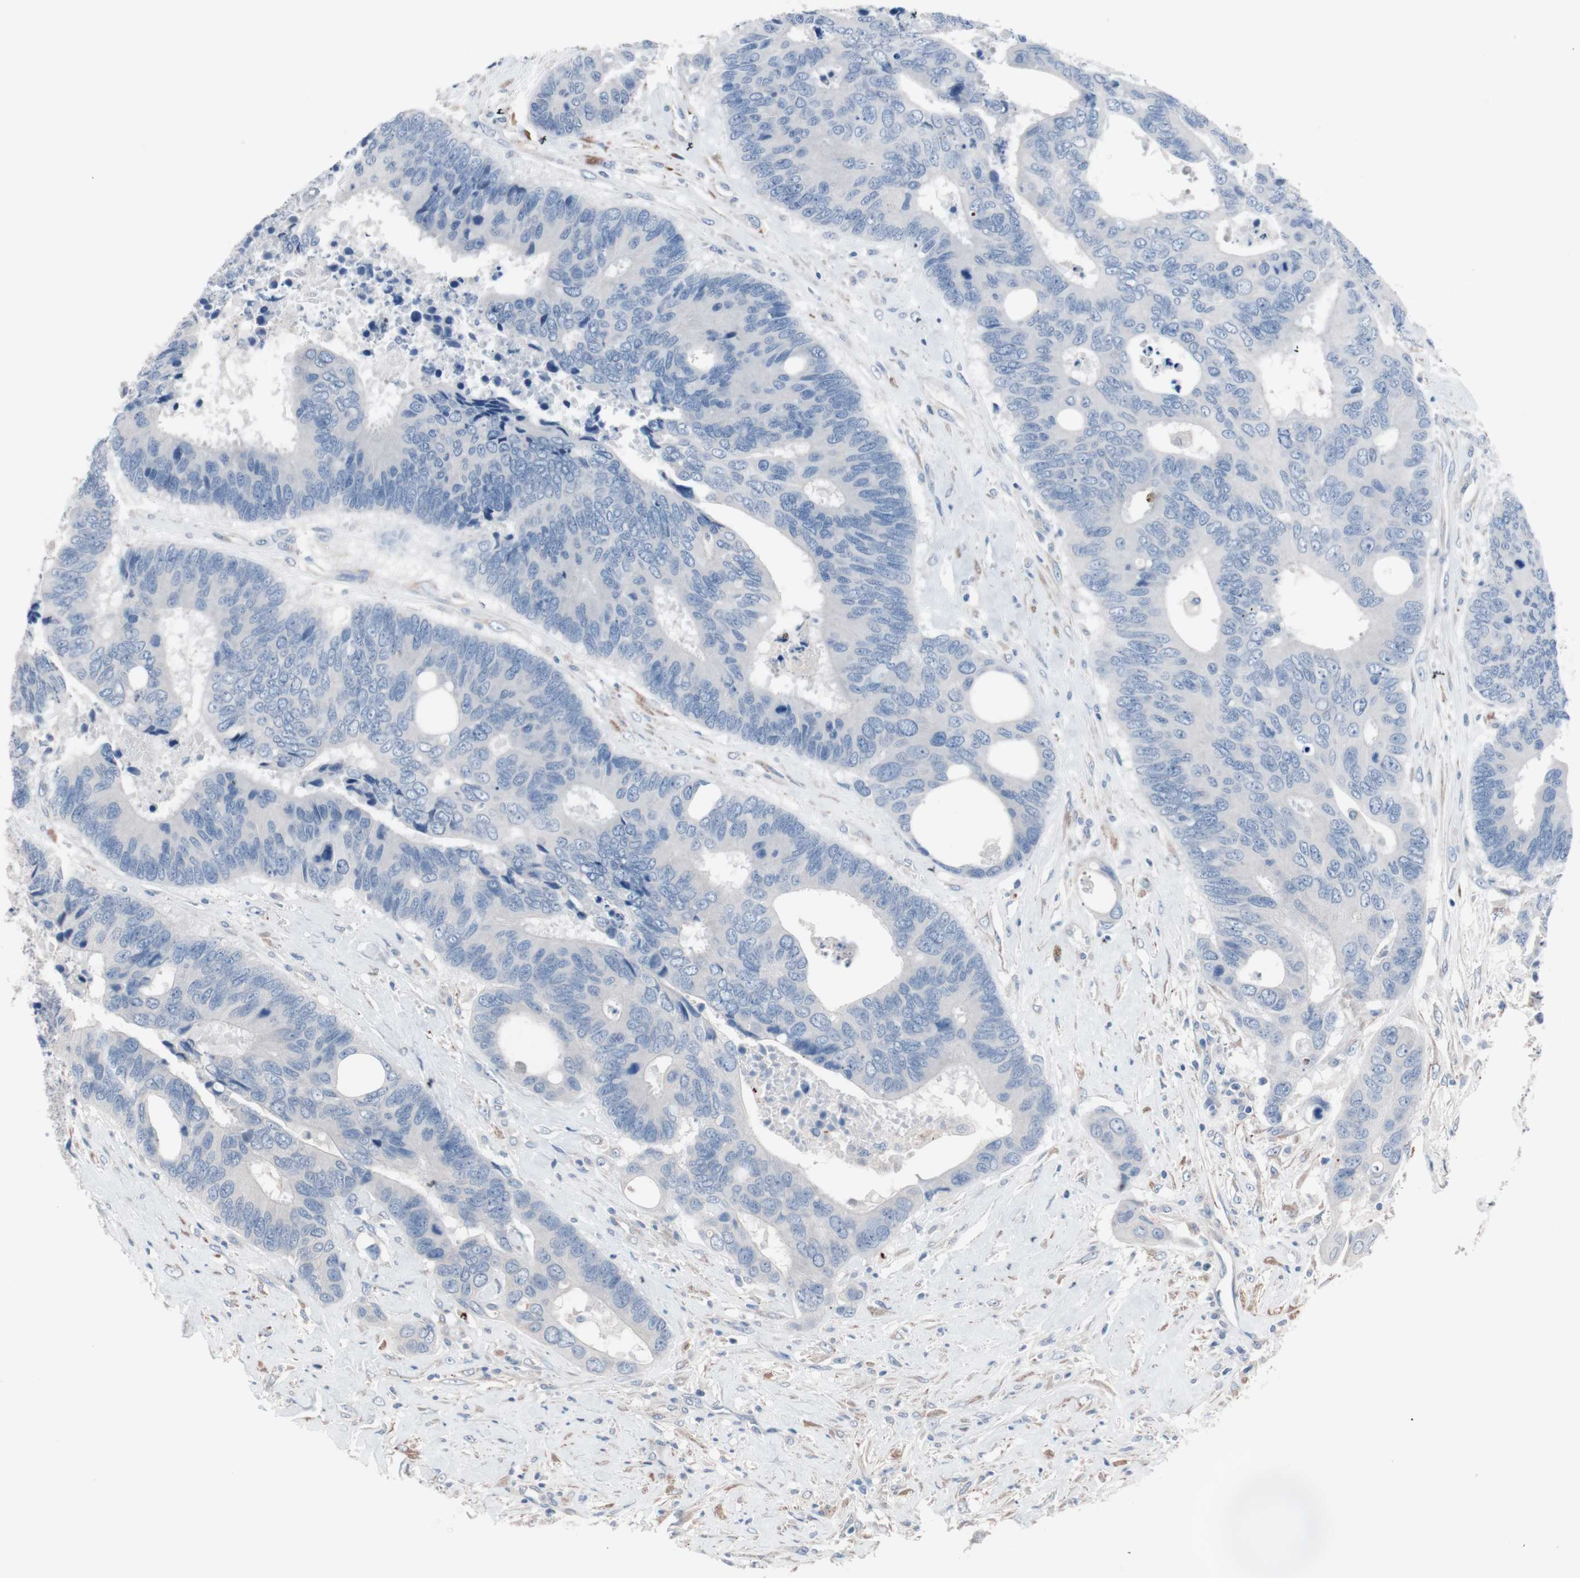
{"staining": {"intensity": "negative", "quantity": "none", "location": "none"}, "tissue": "colorectal cancer", "cell_type": "Tumor cells", "image_type": "cancer", "snomed": [{"axis": "morphology", "description": "Adenocarcinoma, NOS"}, {"axis": "topography", "description": "Rectum"}], "caption": "IHC of colorectal cancer reveals no positivity in tumor cells.", "gene": "ULBP1", "patient": {"sex": "male", "age": 55}}